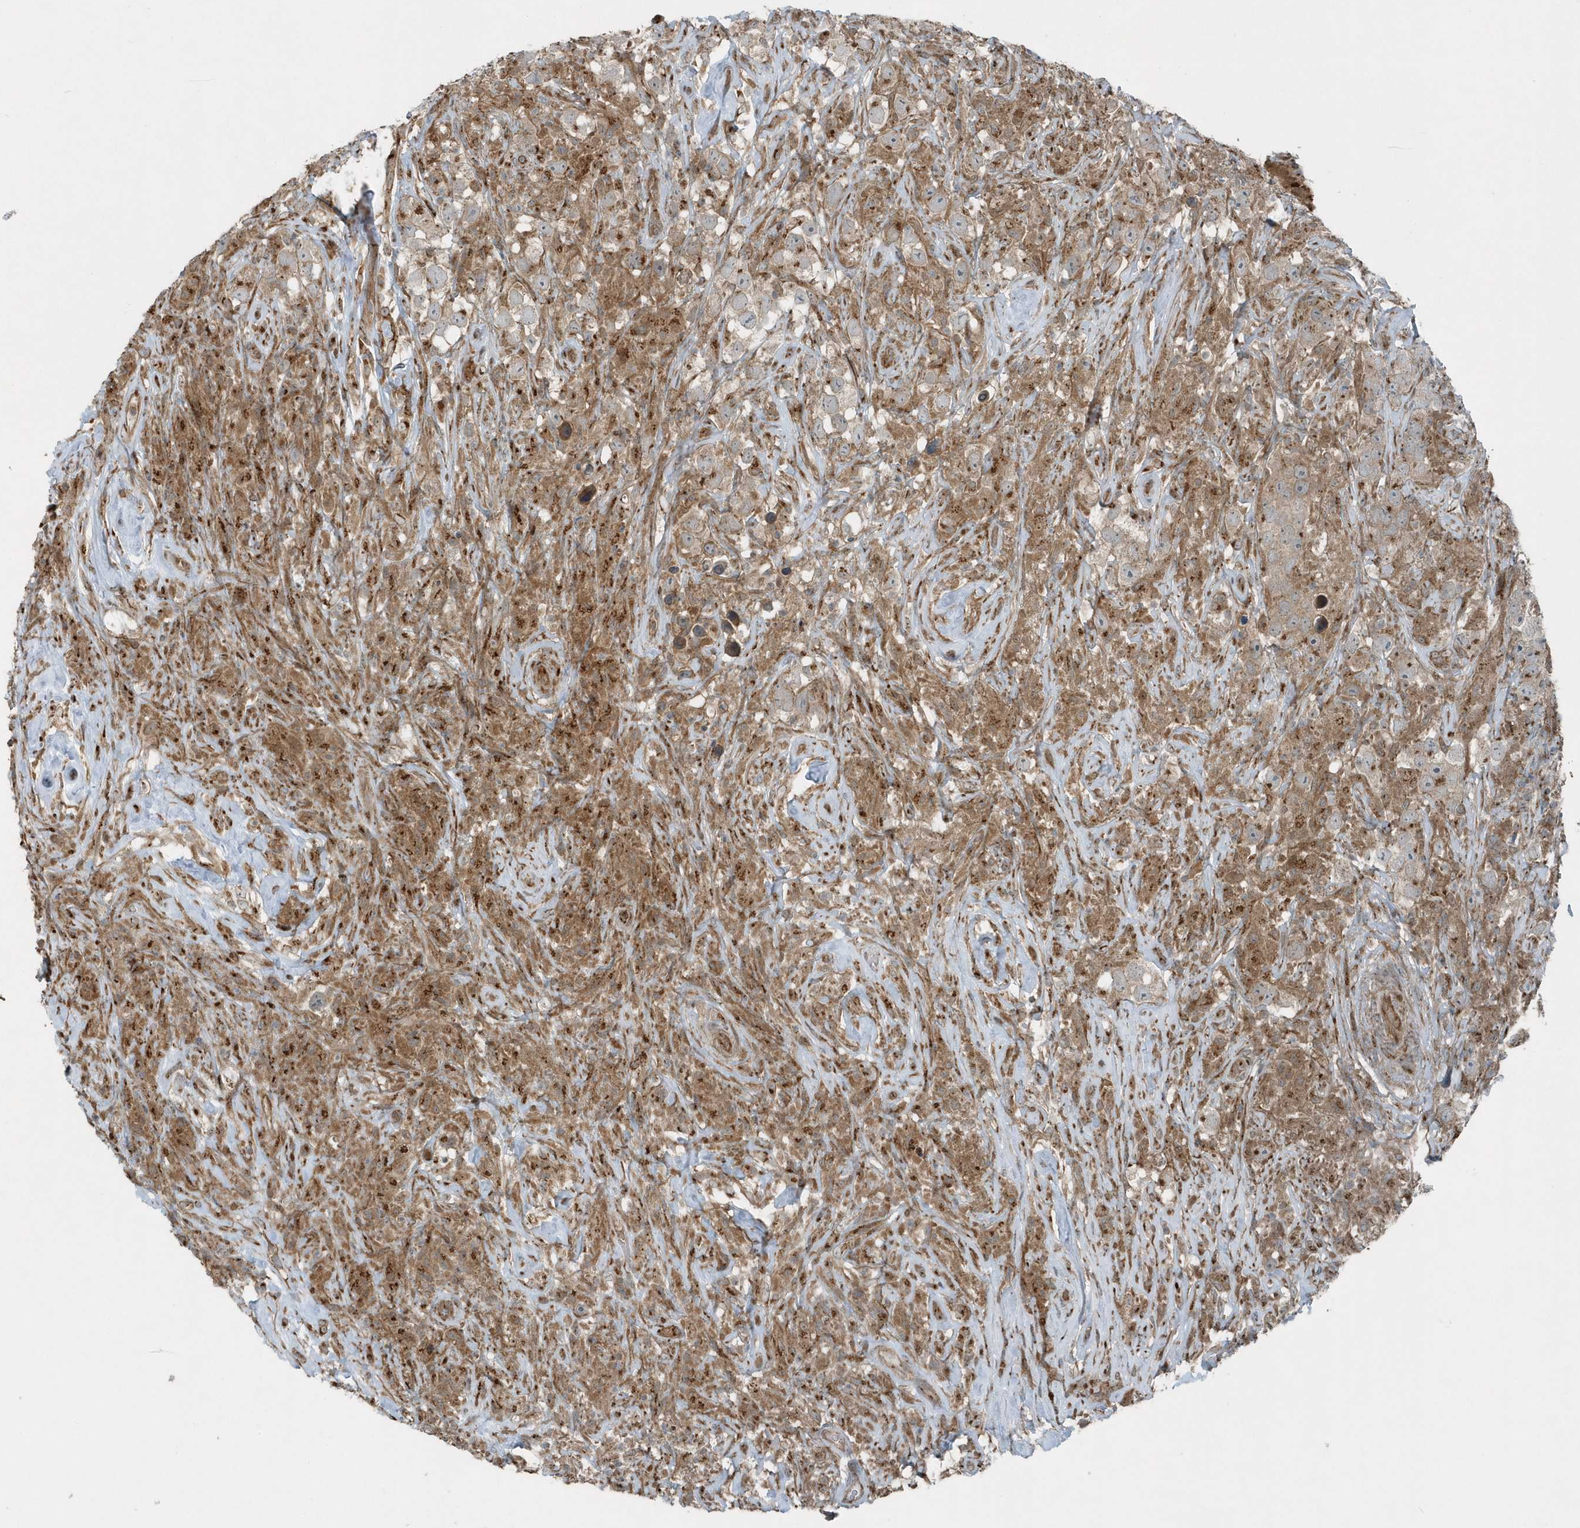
{"staining": {"intensity": "weak", "quantity": ">75%", "location": "cytoplasmic/membranous"}, "tissue": "testis cancer", "cell_type": "Tumor cells", "image_type": "cancer", "snomed": [{"axis": "morphology", "description": "Seminoma, NOS"}, {"axis": "topography", "description": "Testis"}], "caption": "Testis cancer stained with a protein marker exhibits weak staining in tumor cells.", "gene": "GCC2", "patient": {"sex": "male", "age": 49}}